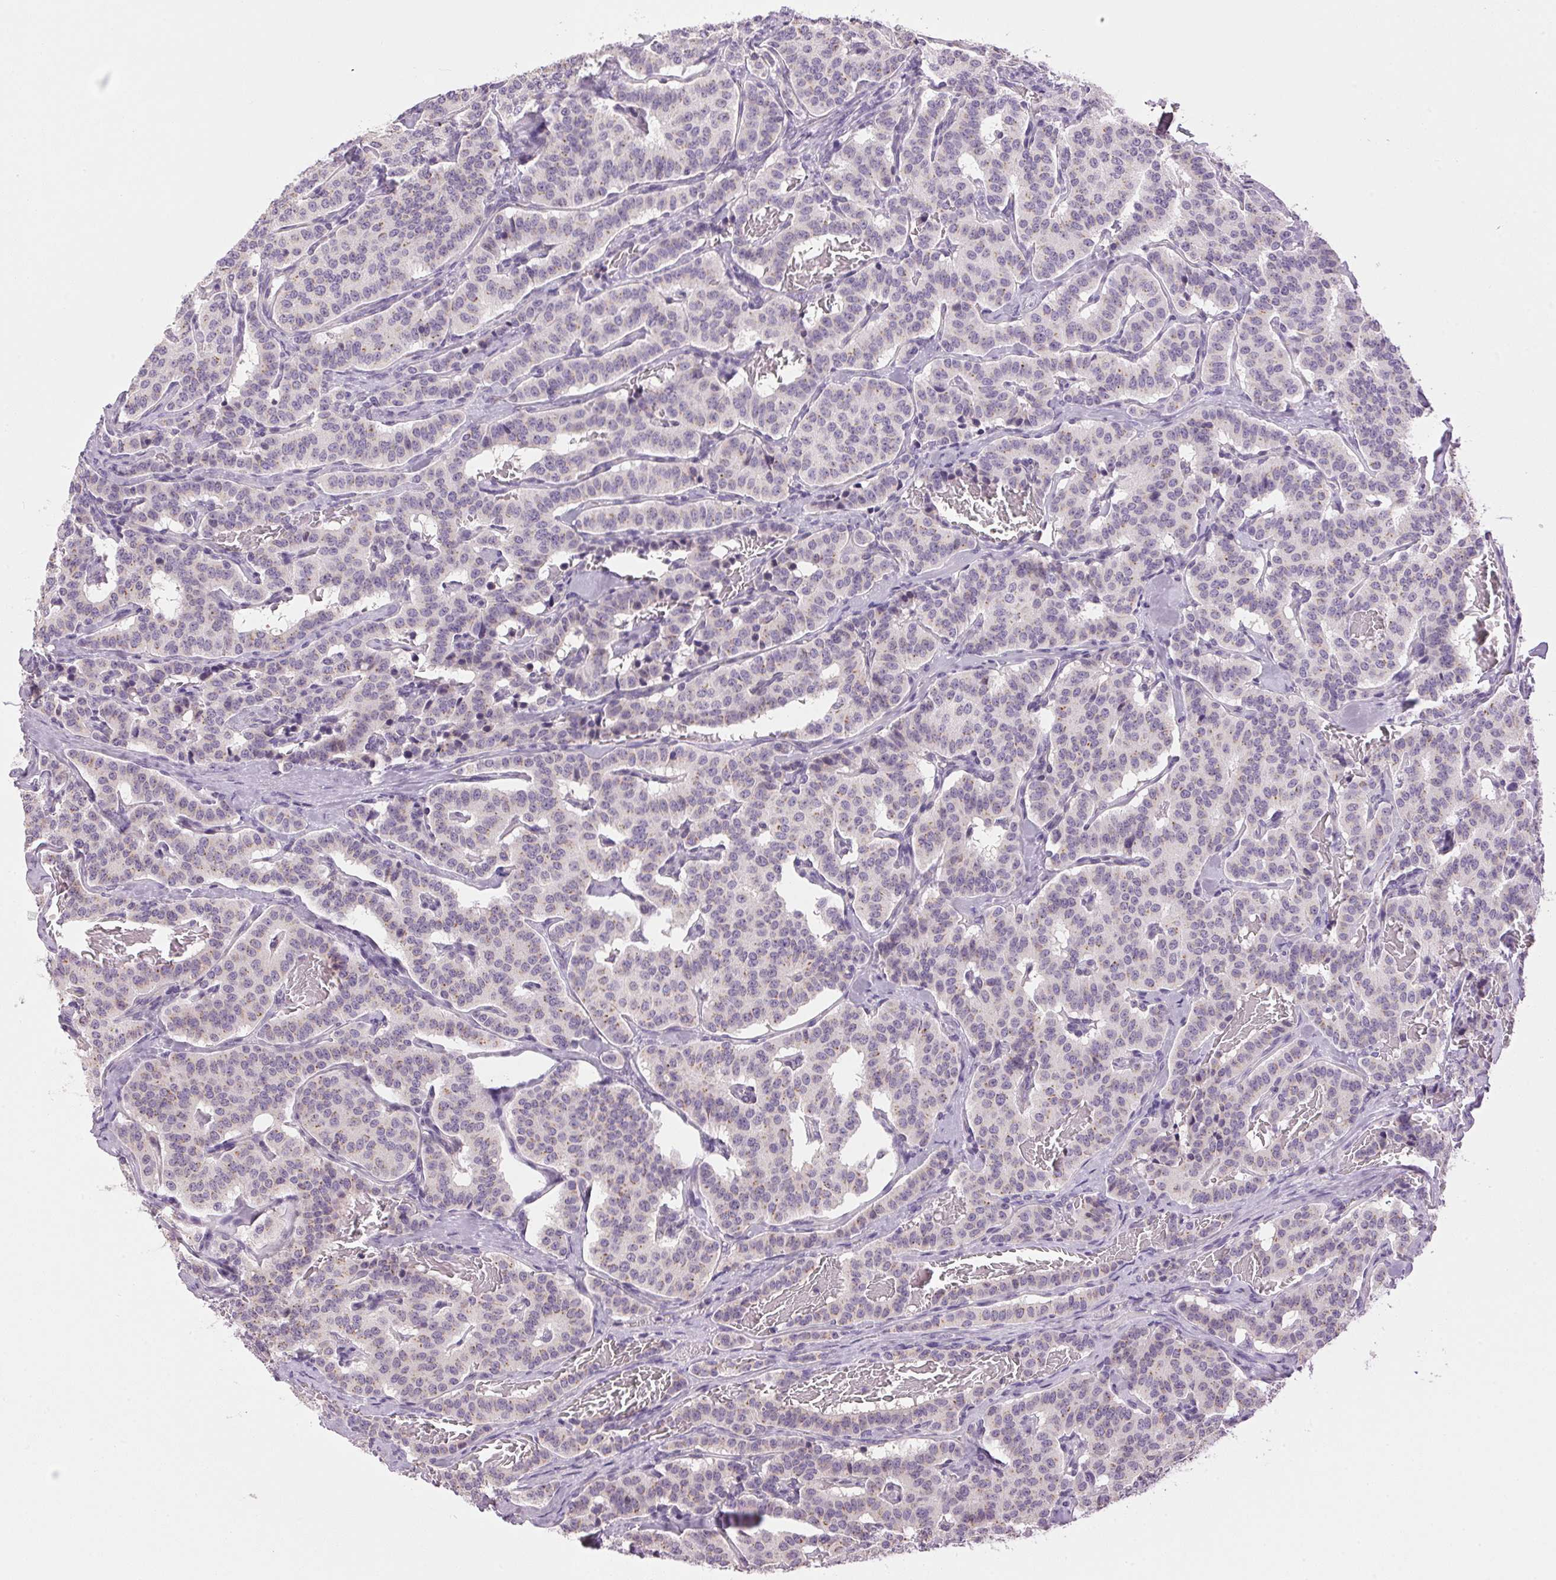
{"staining": {"intensity": "negative", "quantity": "none", "location": "none"}, "tissue": "carcinoid", "cell_type": "Tumor cells", "image_type": "cancer", "snomed": [{"axis": "morphology", "description": "Carcinoid, malignant, NOS"}, {"axis": "topography", "description": "Lung"}], "caption": "Immunohistochemistry (IHC) image of carcinoid stained for a protein (brown), which displays no expression in tumor cells.", "gene": "GOLPH3", "patient": {"sex": "female", "age": 46}}